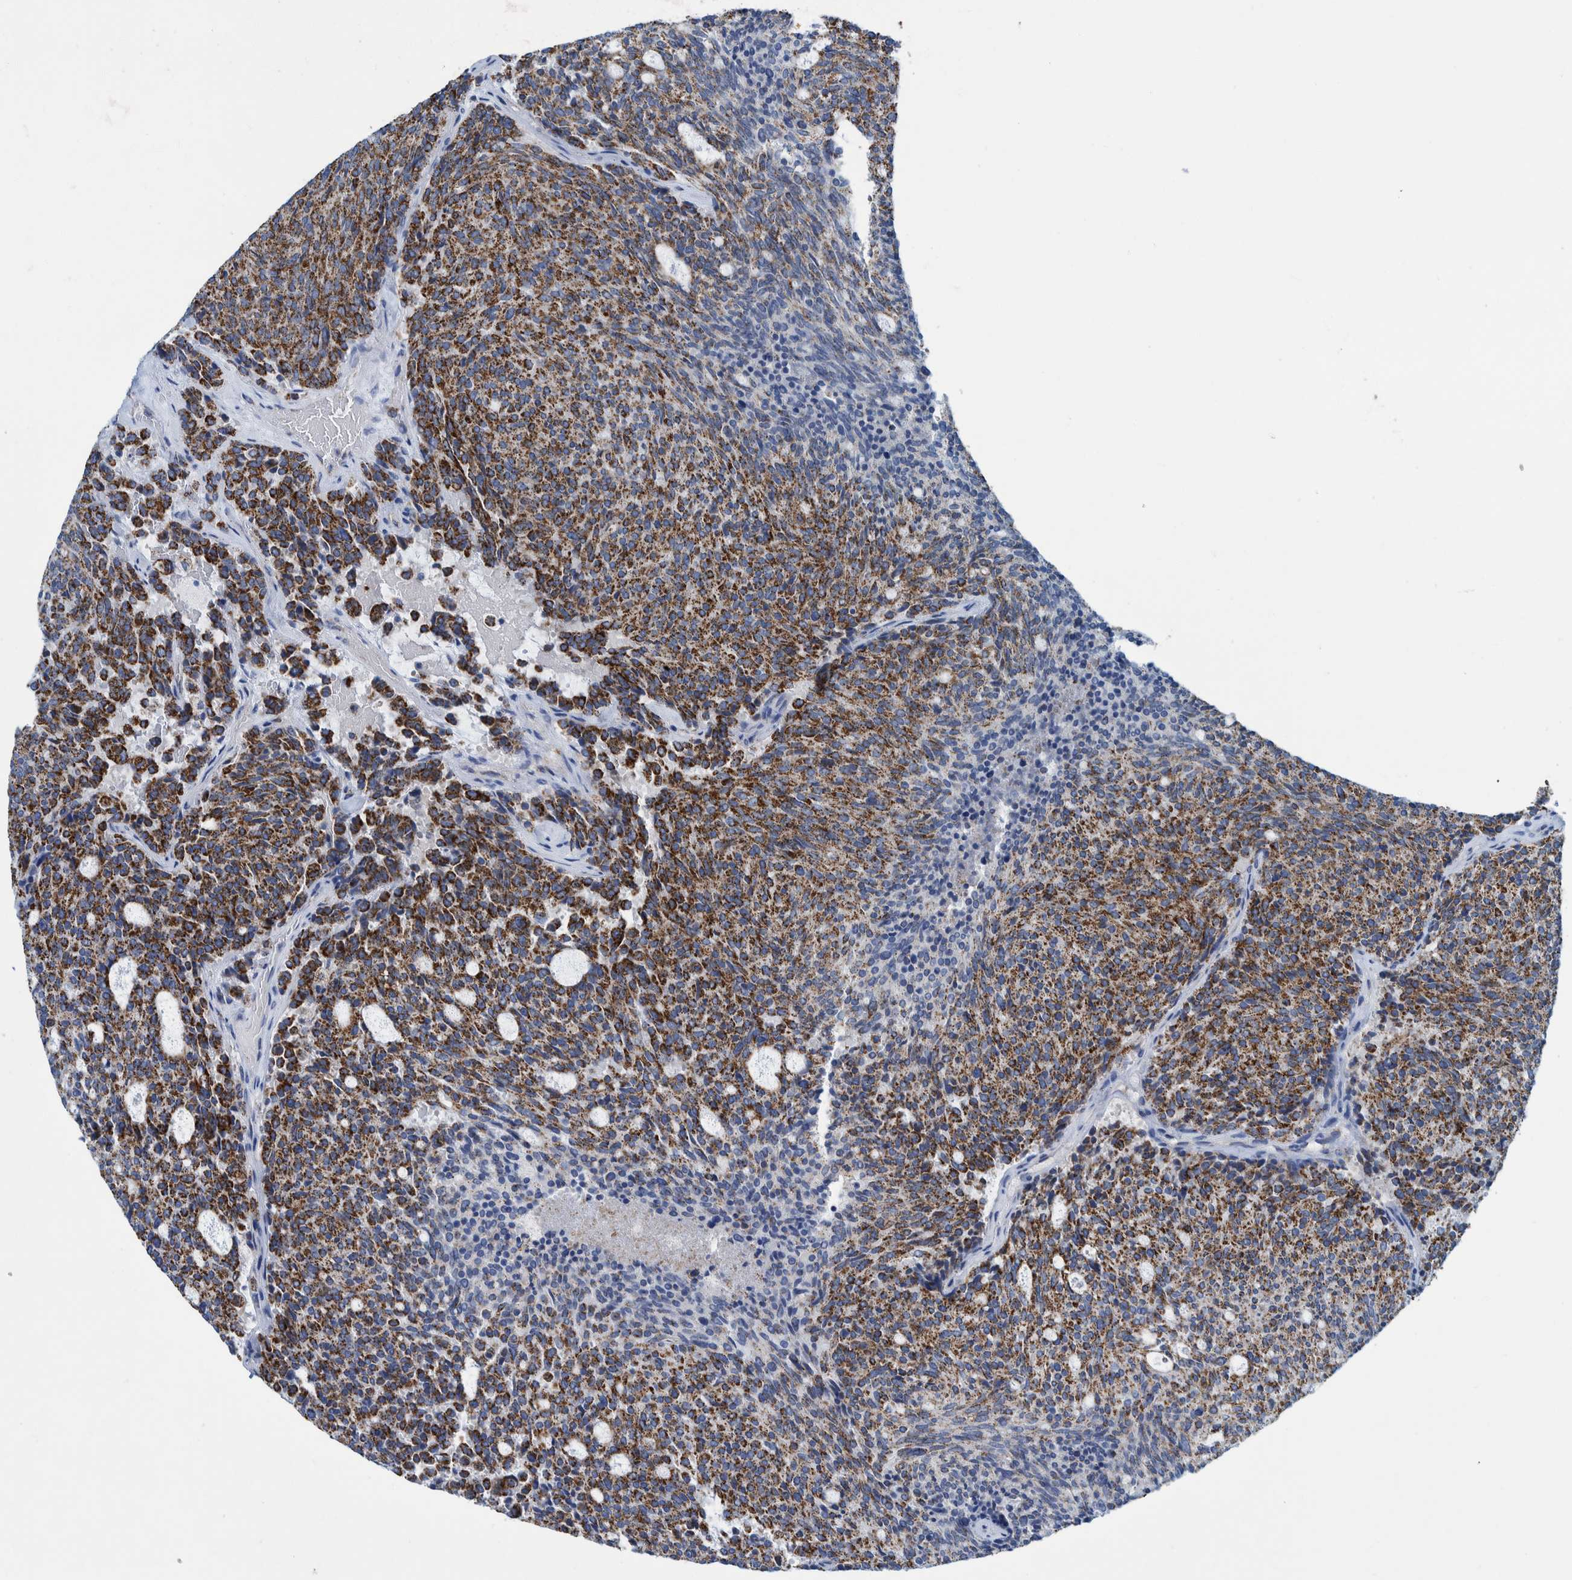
{"staining": {"intensity": "strong", "quantity": ">75%", "location": "cytoplasmic/membranous"}, "tissue": "carcinoid", "cell_type": "Tumor cells", "image_type": "cancer", "snomed": [{"axis": "morphology", "description": "Carcinoid, malignant, NOS"}, {"axis": "topography", "description": "Pancreas"}], "caption": "IHC staining of carcinoid, which exhibits high levels of strong cytoplasmic/membranous staining in approximately >75% of tumor cells indicating strong cytoplasmic/membranous protein staining. The staining was performed using DAB (brown) for protein detection and nuclei were counterstained in hematoxylin (blue).", "gene": "MRPS7", "patient": {"sex": "female", "age": 54}}